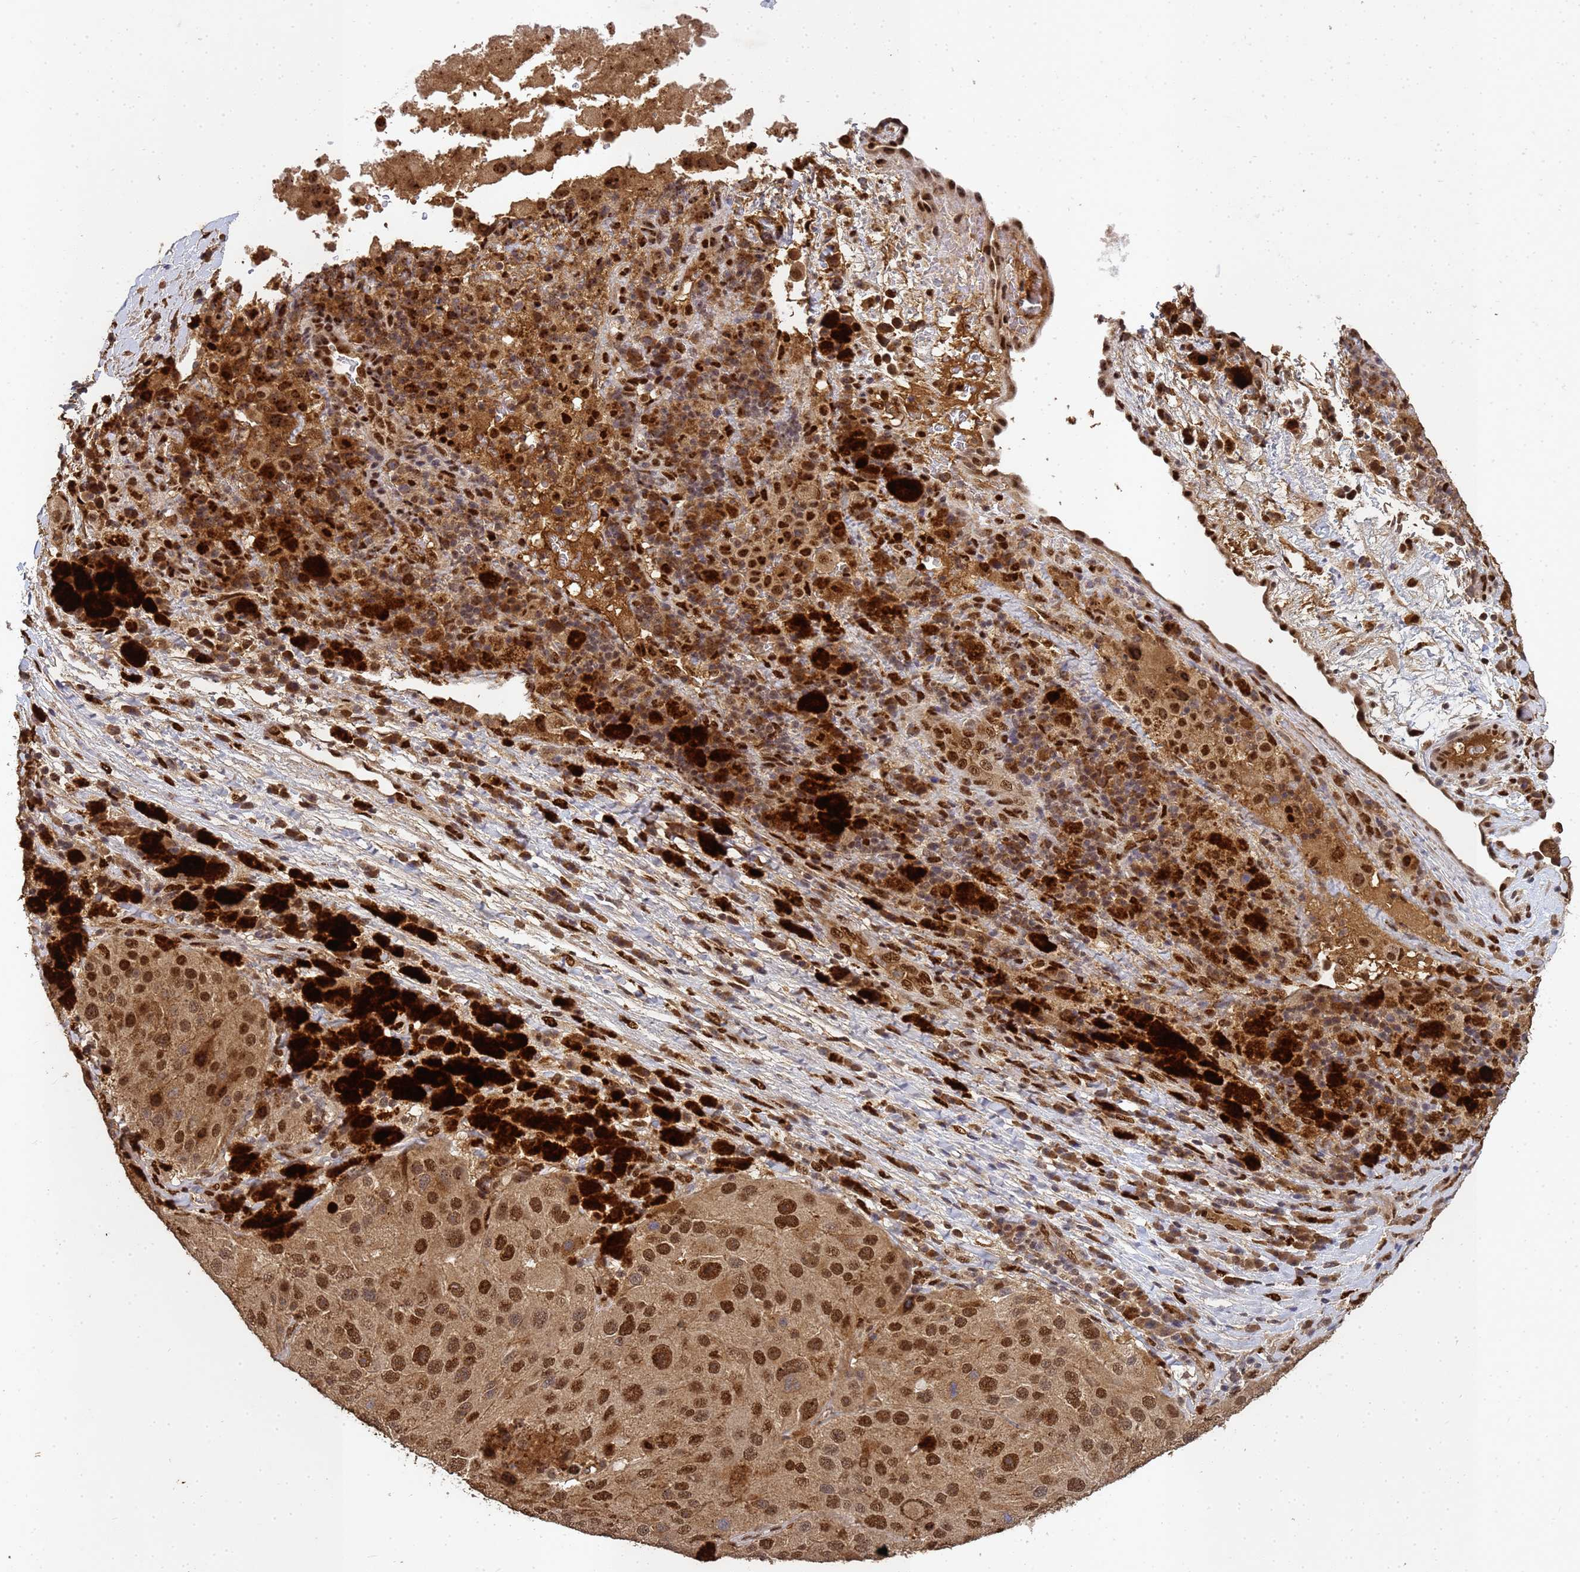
{"staining": {"intensity": "strong", "quantity": ">75%", "location": "nuclear"}, "tissue": "melanoma", "cell_type": "Tumor cells", "image_type": "cancer", "snomed": [{"axis": "morphology", "description": "Malignant melanoma, Metastatic site"}, {"axis": "topography", "description": "Lymph node"}], "caption": "Immunohistochemical staining of melanoma demonstrates high levels of strong nuclear protein expression in about >75% of tumor cells.", "gene": "SECISBP2", "patient": {"sex": "male", "age": 62}}